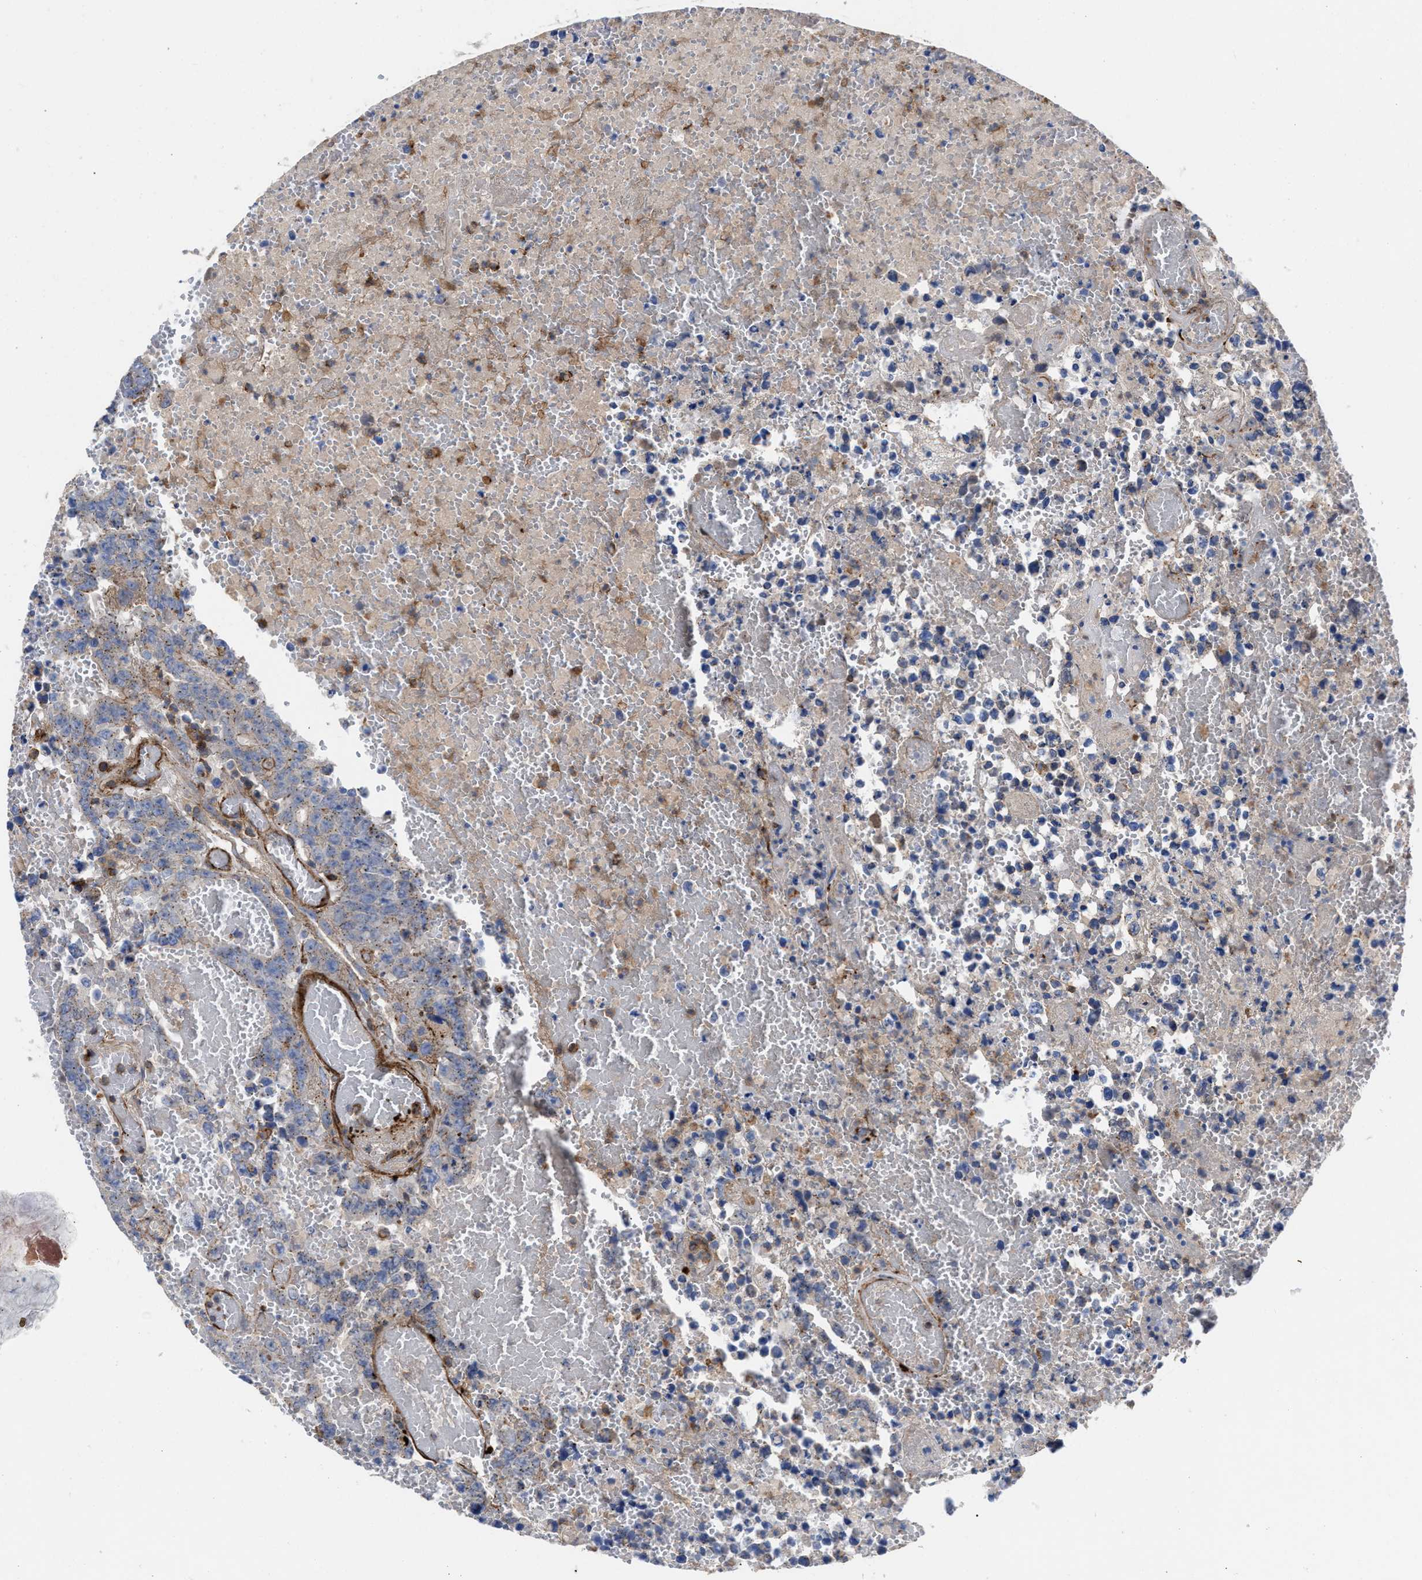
{"staining": {"intensity": "moderate", "quantity": "<25%", "location": "cytoplasmic/membranous"}, "tissue": "testis cancer", "cell_type": "Tumor cells", "image_type": "cancer", "snomed": [{"axis": "morphology", "description": "Carcinoma, Embryonal, NOS"}, {"axis": "topography", "description": "Testis"}], "caption": "A low amount of moderate cytoplasmic/membranous expression is present in approximately <25% of tumor cells in embryonal carcinoma (testis) tissue.", "gene": "HS3ST5", "patient": {"sex": "male", "age": 25}}